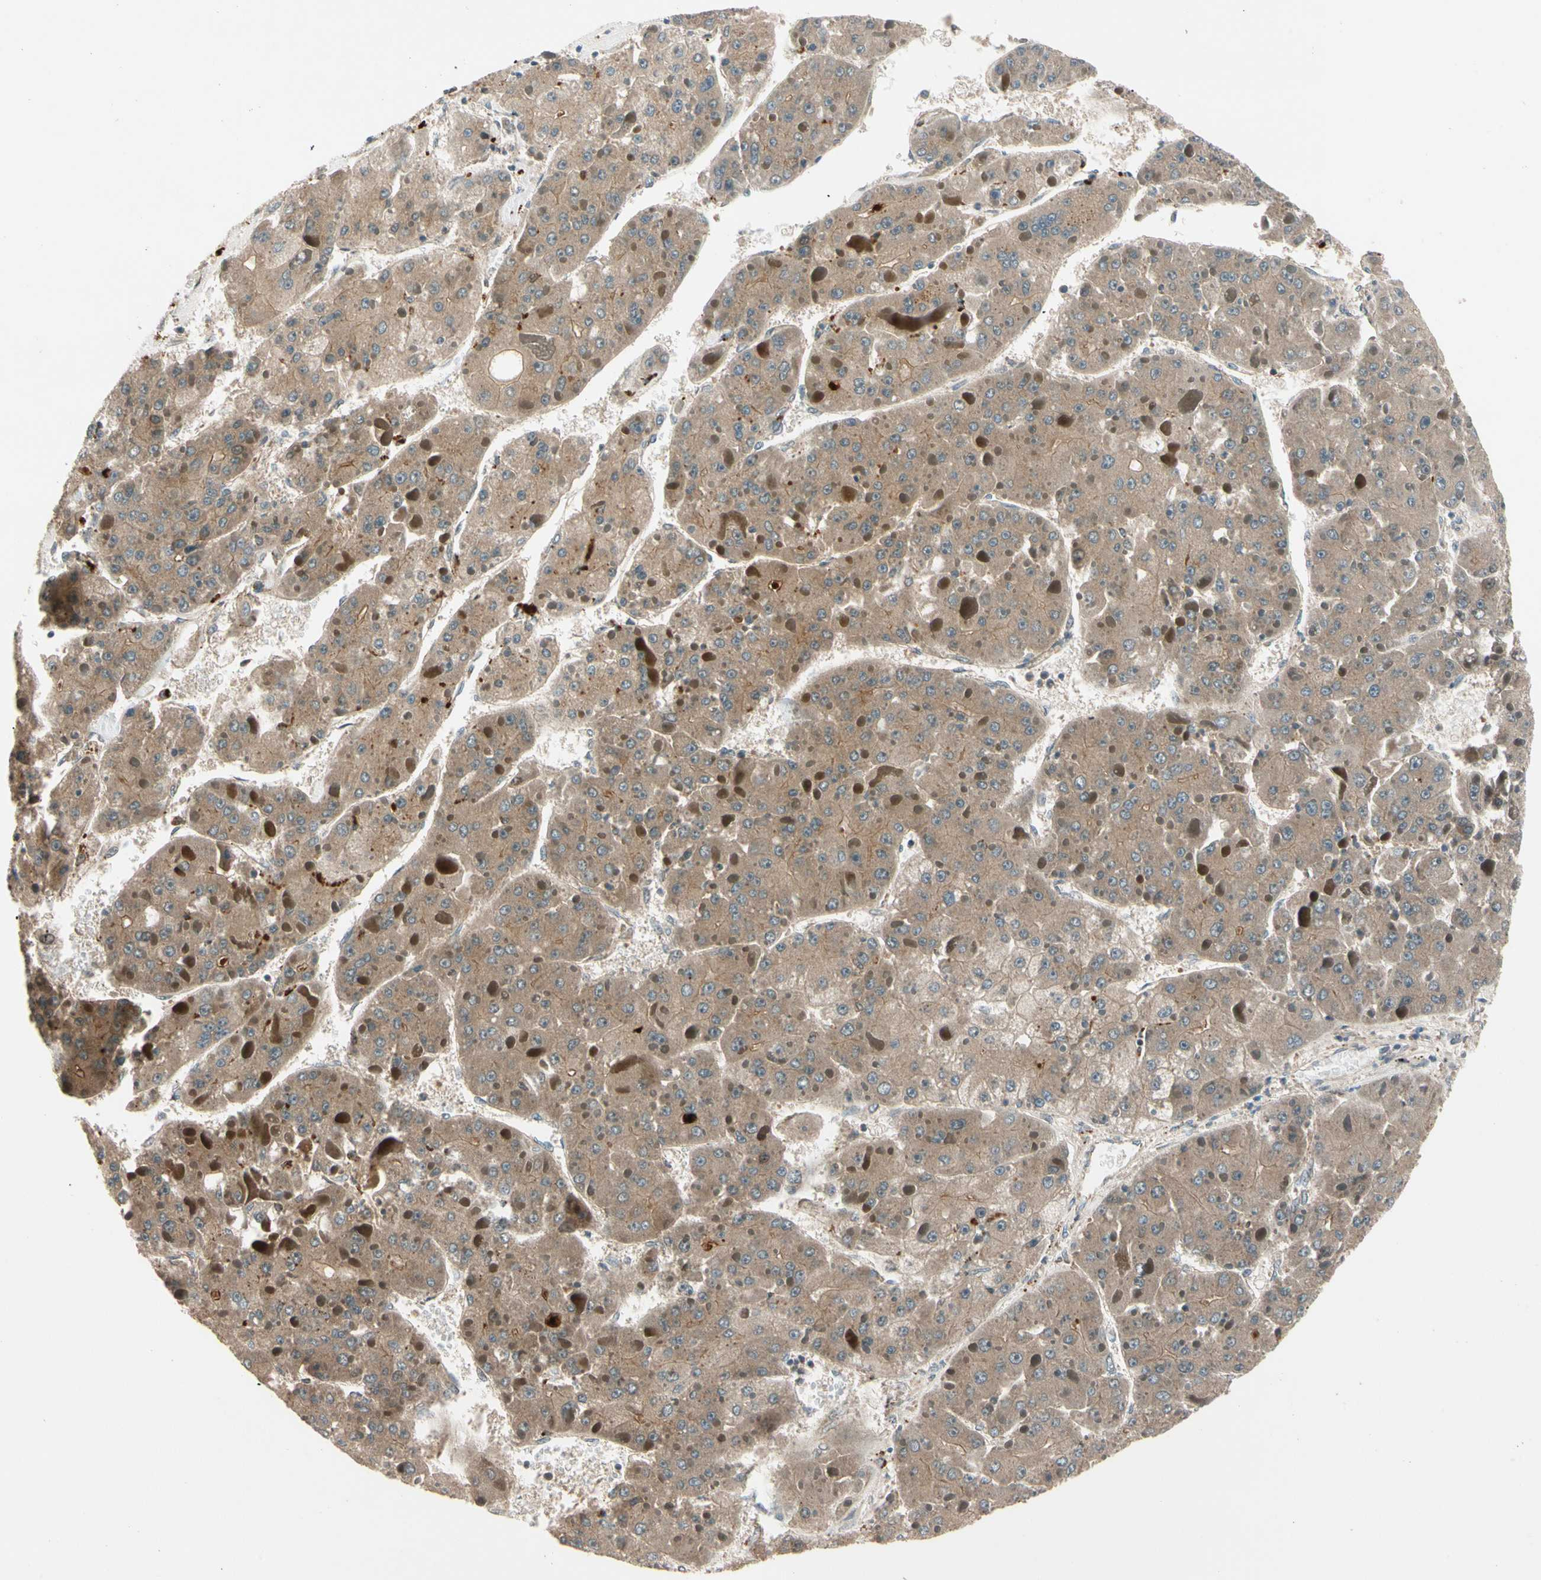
{"staining": {"intensity": "moderate", "quantity": ">75%", "location": "cytoplasmic/membranous"}, "tissue": "liver cancer", "cell_type": "Tumor cells", "image_type": "cancer", "snomed": [{"axis": "morphology", "description": "Carcinoma, Hepatocellular, NOS"}, {"axis": "topography", "description": "Liver"}], "caption": "Moderate cytoplasmic/membranous protein expression is identified in approximately >75% of tumor cells in liver cancer. The staining was performed using DAB (3,3'-diaminobenzidine) to visualize the protein expression in brown, while the nuclei were stained in blue with hematoxylin (Magnification: 20x).", "gene": "ACVR1C", "patient": {"sex": "female", "age": 73}}